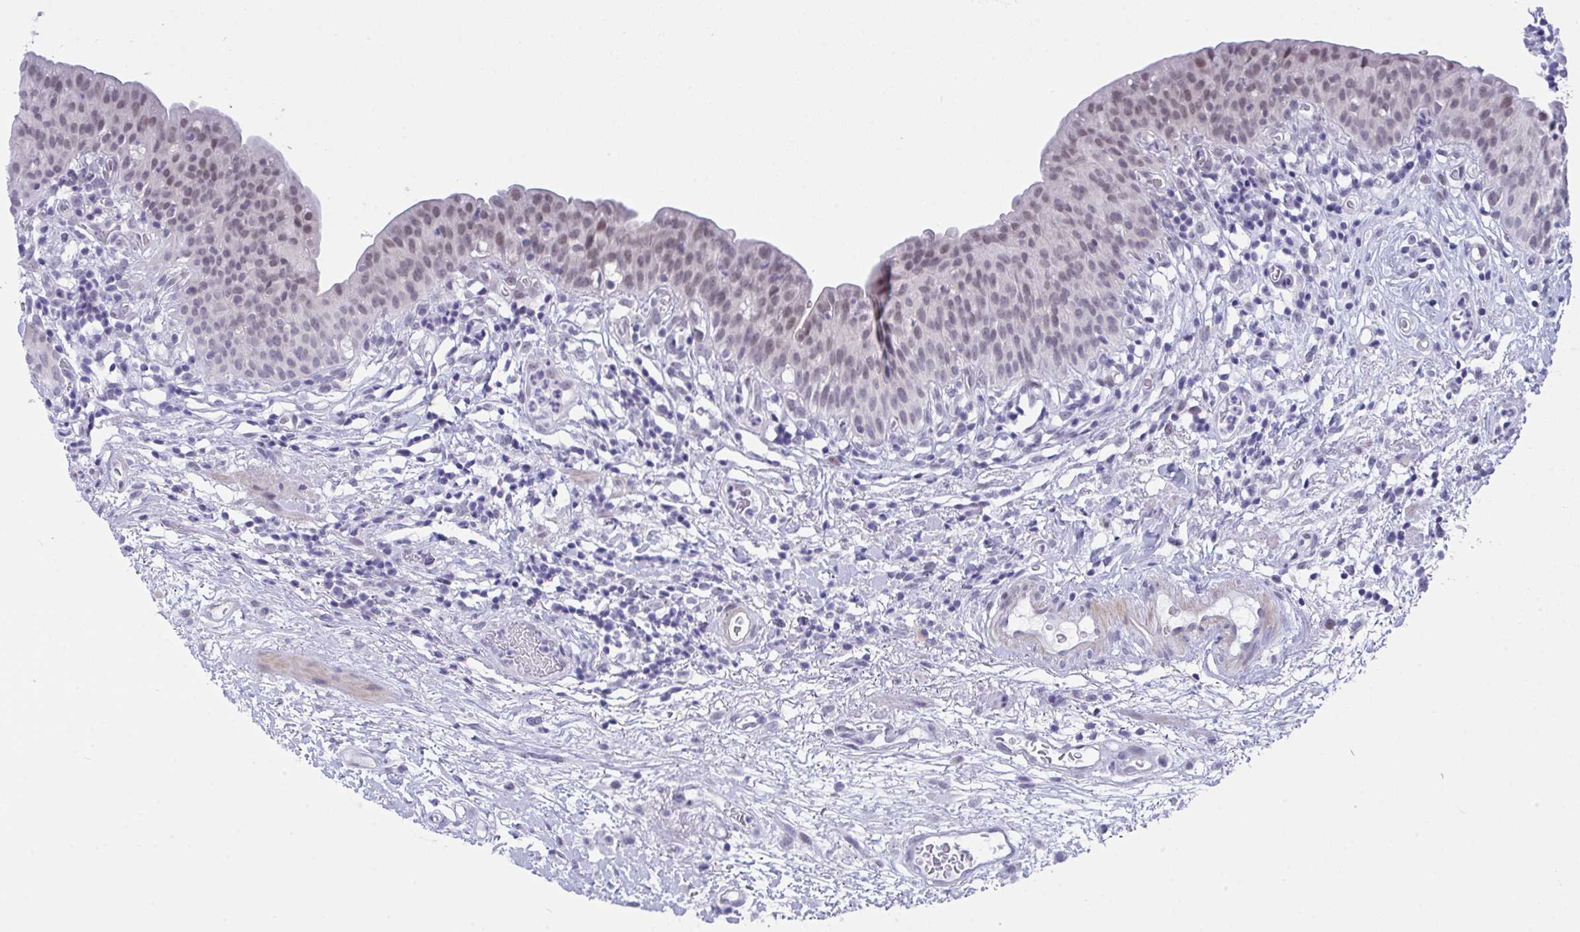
{"staining": {"intensity": "weak", "quantity": "<25%", "location": "nuclear"}, "tissue": "urinary bladder", "cell_type": "Urothelial cells", "image_type": "normal", "snomed": [{"axis": "morphology", "description": "Normal tissue, NOS"}, {"axis": "morphology", "description": "Inflammation, NOS"}, {"axis": "topography", "description": "Urinary bladder"}], "caption": "High power microscopy photomicrograph of an immunohistochemistry image of benign urinary bladder, revealing no significant expression in urothelial cells.", "gene": "FBXL22", "patient": {"sex": "male", "age": 57}}